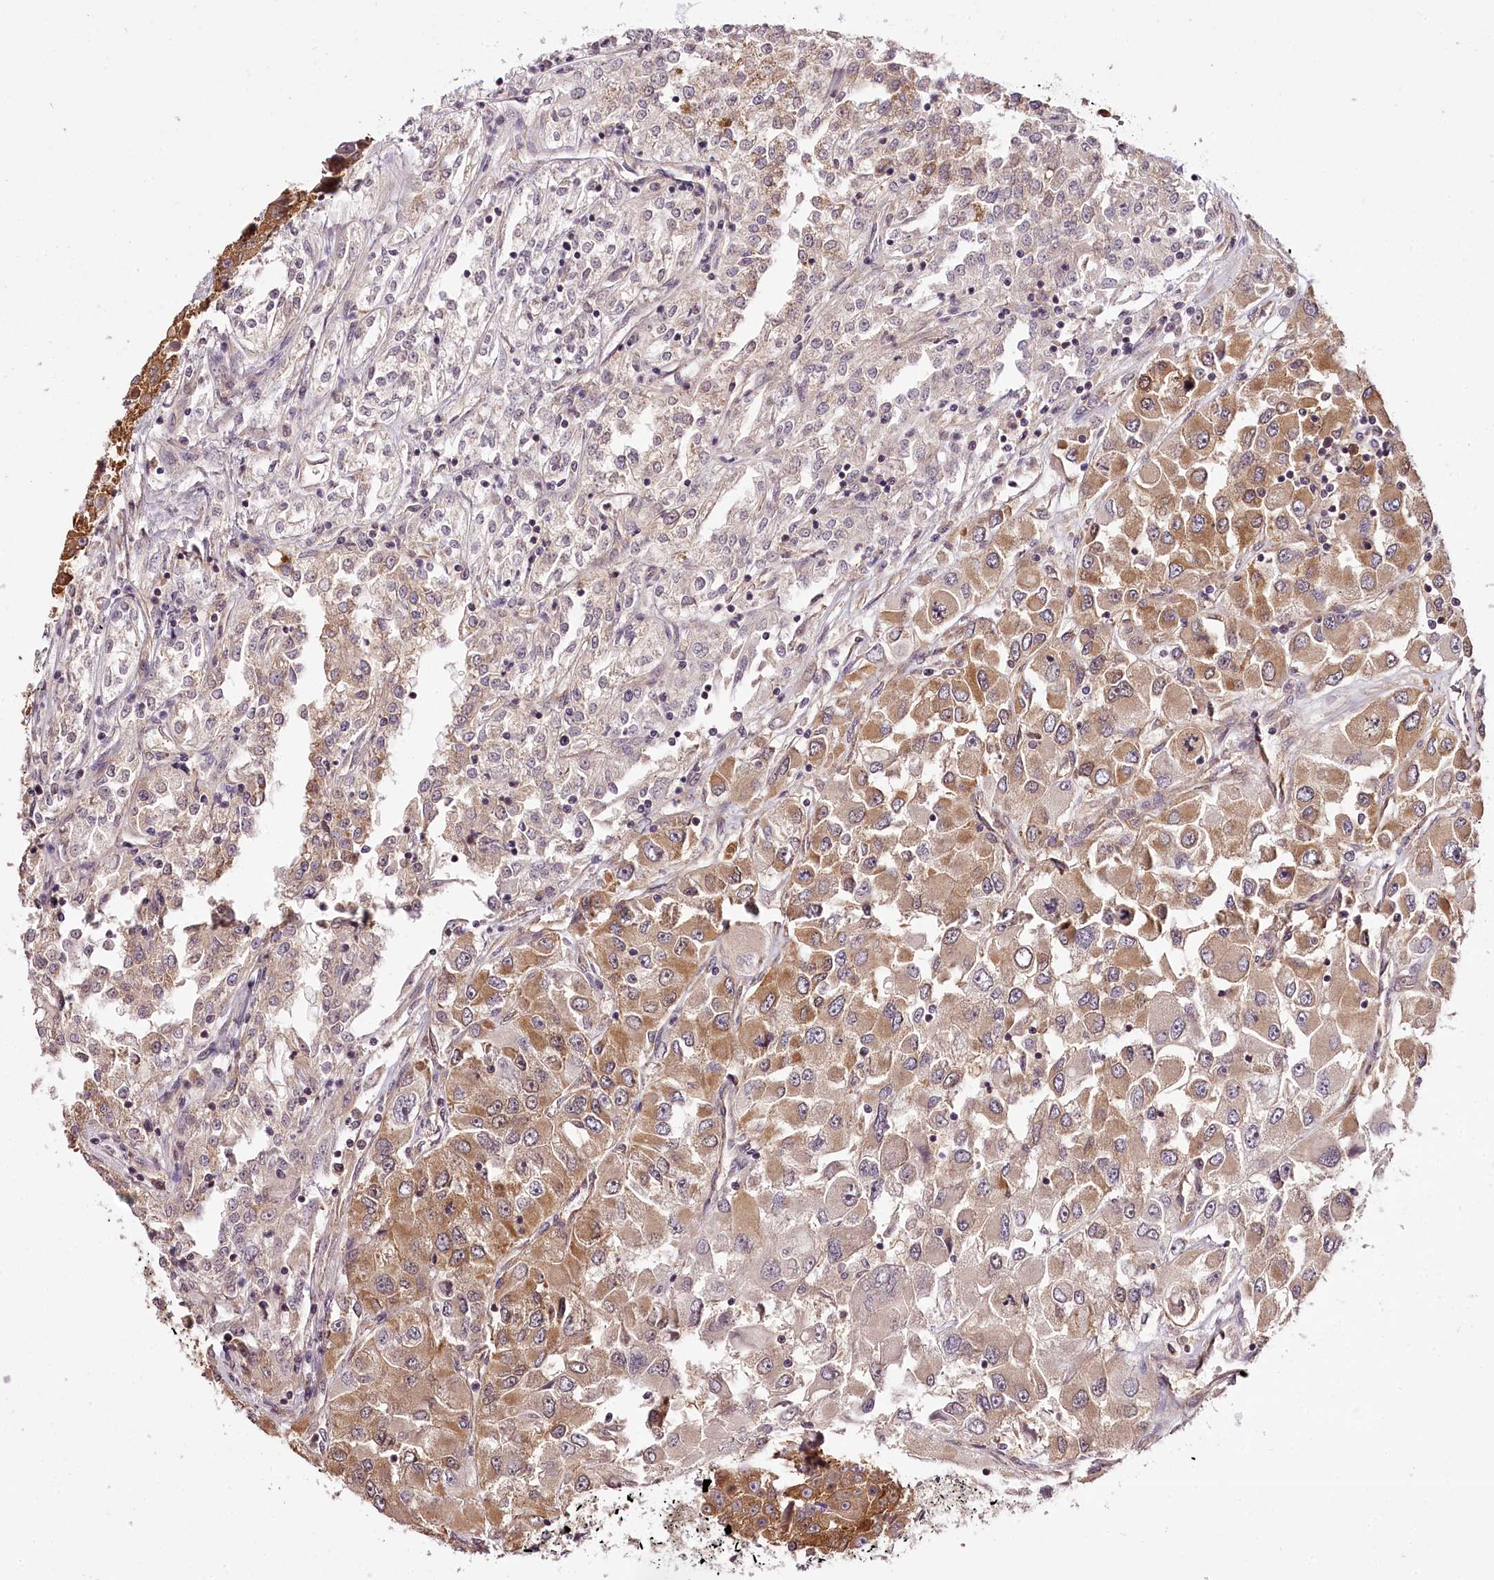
{"staining": {"intensity": "moderate", "quantity": "25%-75%", "location": "cytoplasmic/membranous"}, "tissue": "renal cancer", "cell_type": "Tumor cells", "image_type": "cancer", "snomed": [{"axis": "morphology", "description": "Adenocarcinoma, NOS"}, {"axis": "topography", "description": "Kidney"}], "caption": "A photomicrograph showing moderate cytoplasmic/membranous expression in approximately 25%-75% of tumor cells in adenocarcinoma (renal), as visualized by brown immunohistochemical staining.", "gene": "TARS1", "patient": {"sex": "female", "age": 52}}